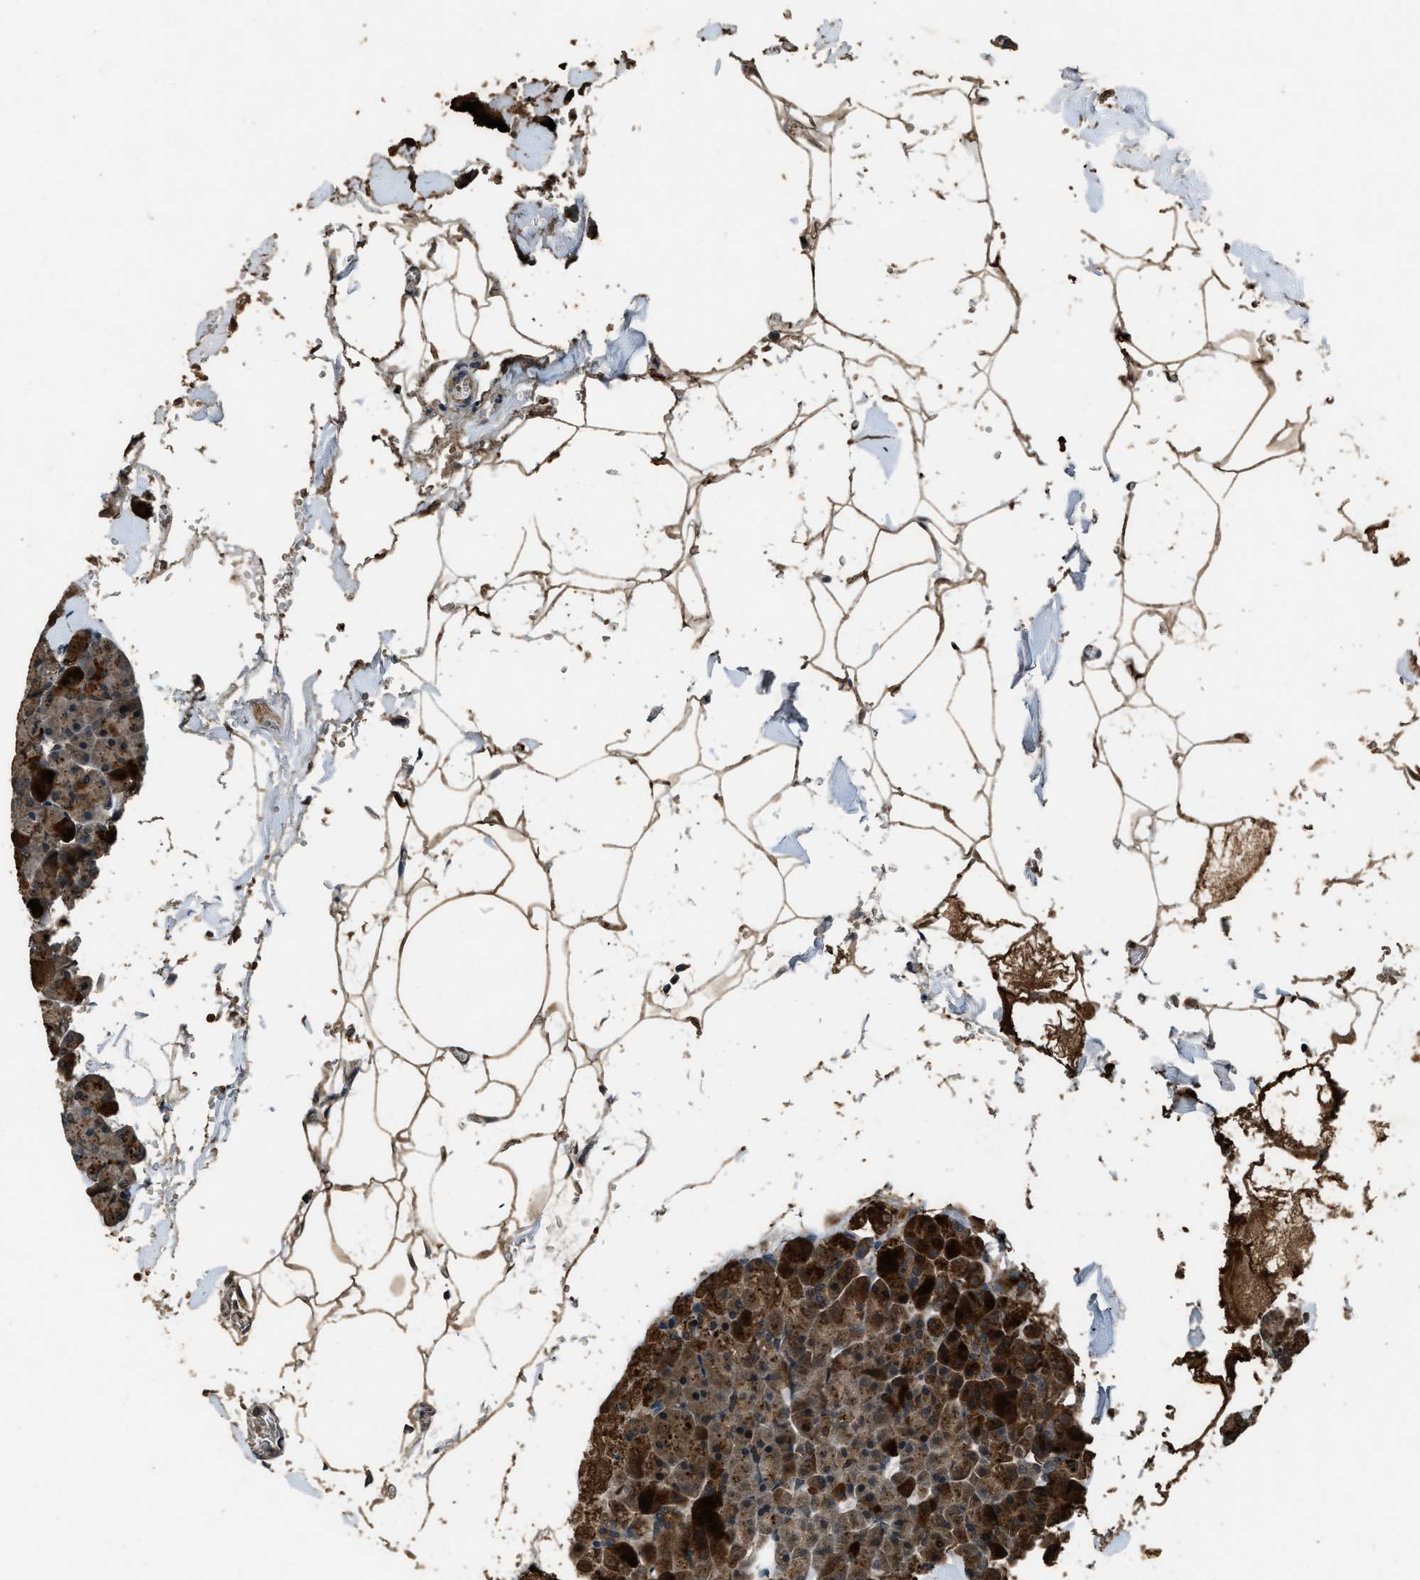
{"staining": {"intensity": "strong", "quantity": ">75%", "location": "cytoplasmic/membranous"}, "tissue": "pancreas", "cell_type": "Exocrine glandular cells", "image_type": "normal", "snomed": [{"axis": "morphology", "description": "Normal tissue, NOS"}, {"axis": "topography", "description": "Pancreas"}], "caption": "This histopathology image shows immunohistochemistry staining of normal pancreas, with high strong cytoplasmic/membranous expression in approximately >75% of exocrine glandular cells.", "gene": "NUDCD3", "patient": {"sex": "male", "age": 35}}